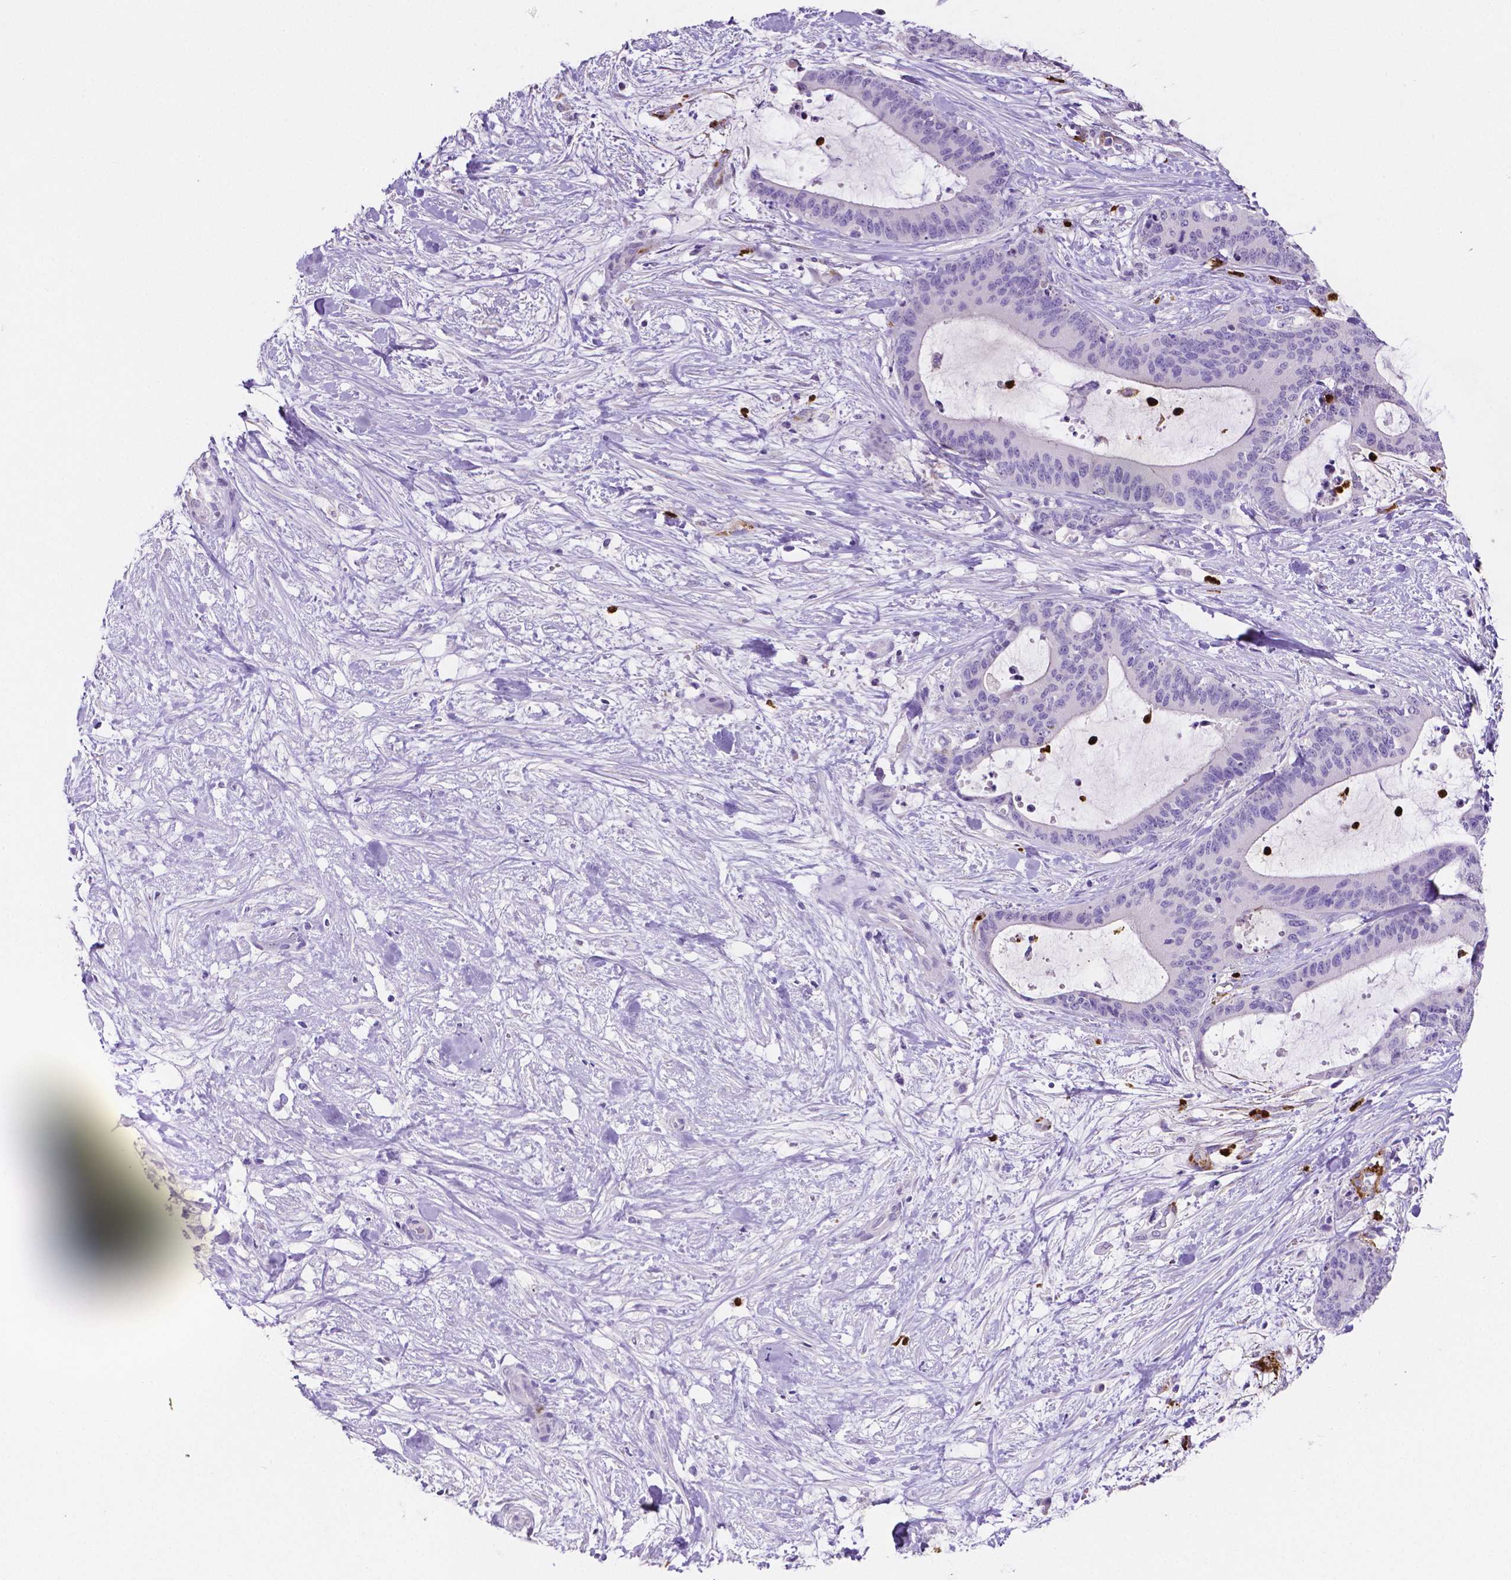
{"staining": {"intensity": "negative", "quantity": "none", "location": "none"}, "tissue": "liver cancer", "cell_type": "Tumor cells", "image_type": "cancer", "snomed": [{"axis": "morphology", "description": "Cholangiocarcinoma"}, {"axis": "topography", "description": "Liver"}], "caption": "The IHC photomicrograph has no significant positivity in tumor cells of liver cancer tissue.", "gene": "MMP9", "patient": {"sex": "female", "age": 73}}